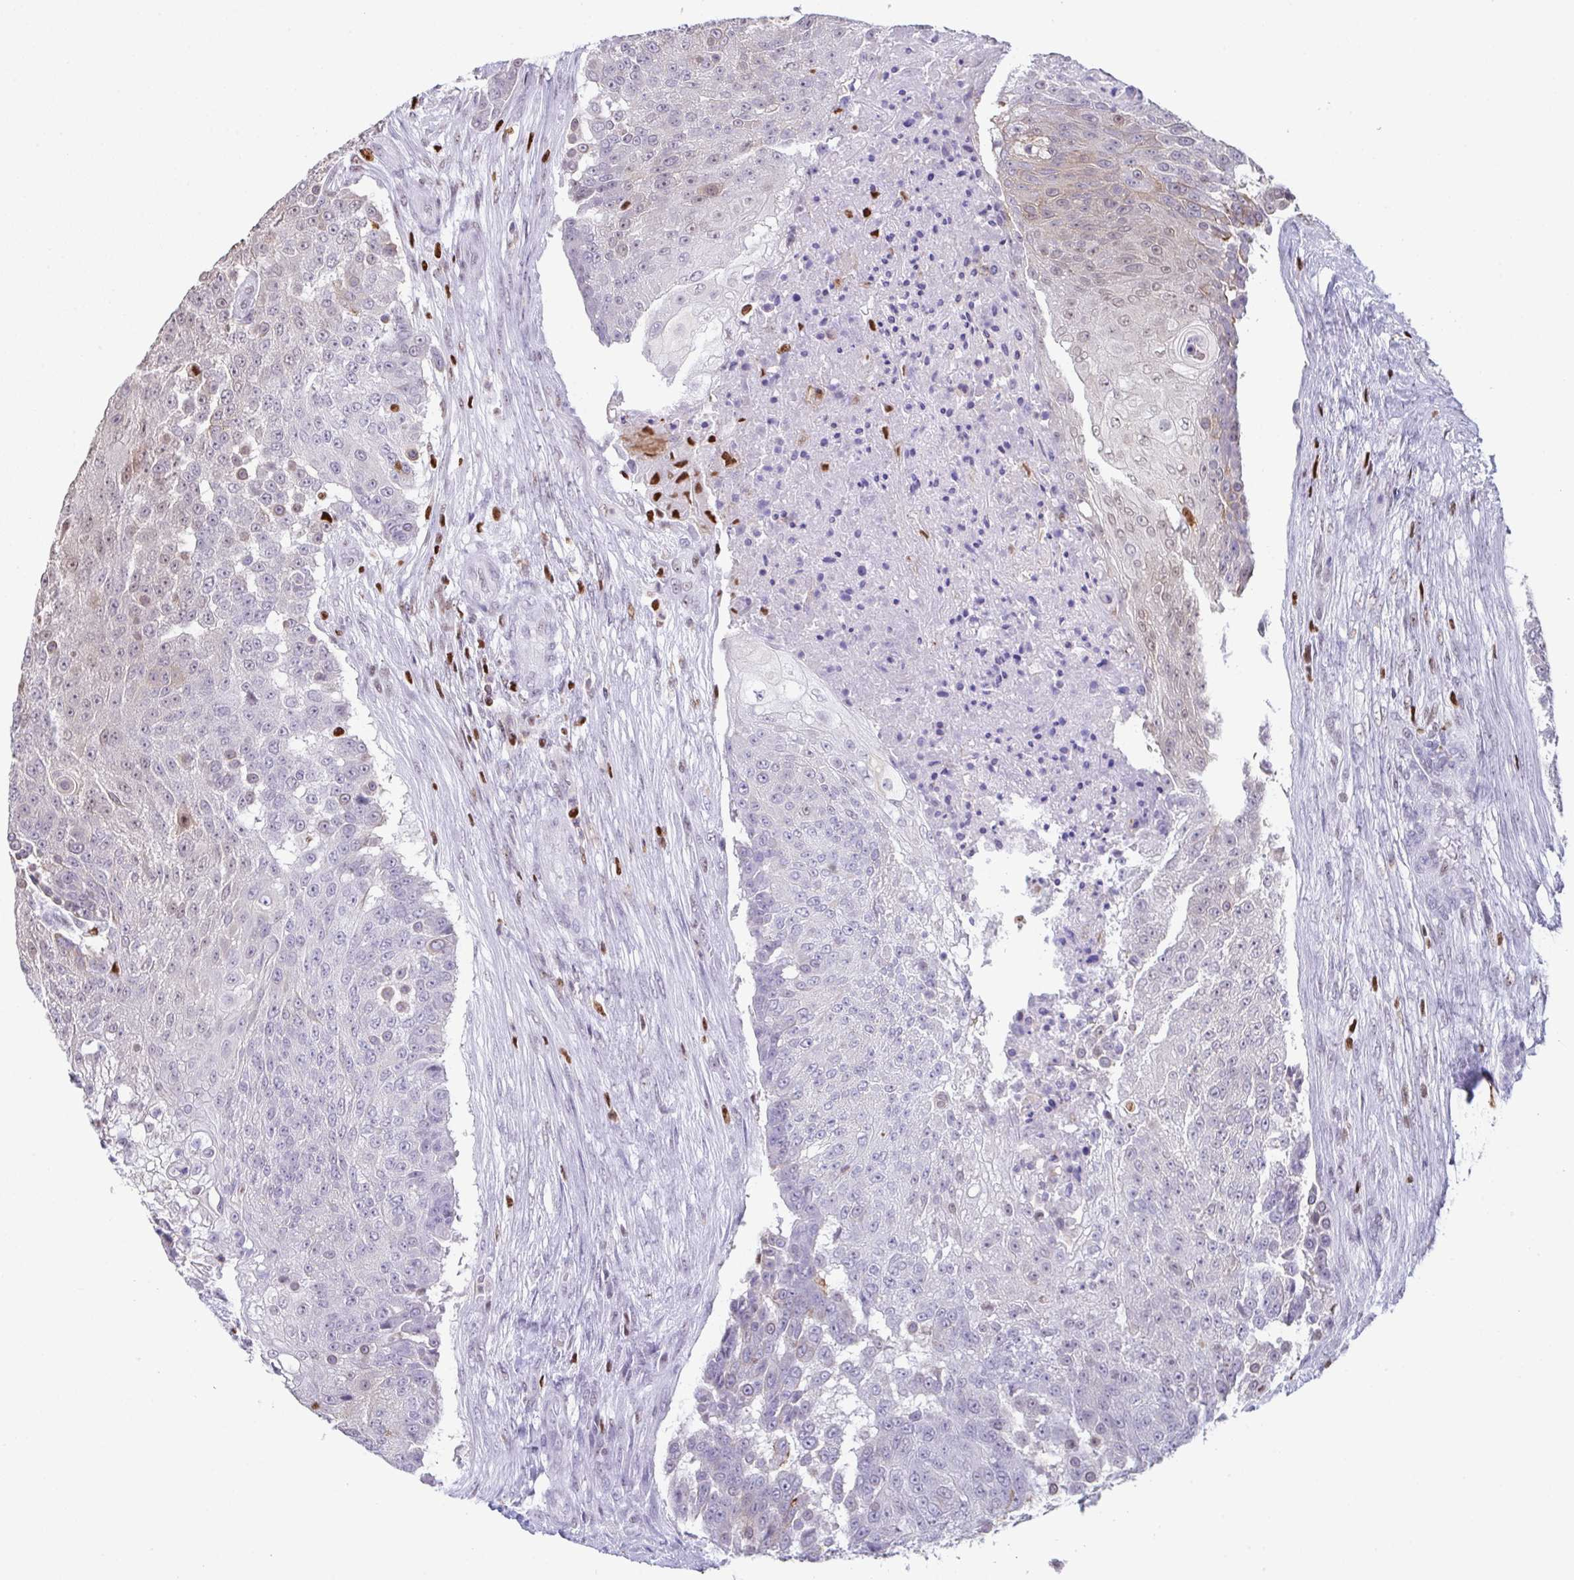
{"staining": {"intensity": "weak", "quantity": "<25%", "location": "nuclear"}, "tissue": "urothelial cancer", "cell_type": "Tumor cells", "image_type": "cancer", "snomed": [{"axis": "morphology", "description": "Urothelial carcinoma, High grade"}, {"axis": "topography", "description": "Urinary bladder"}], "caption": "There is no significant expression in tumor cells of high-grade urothelial carcinoma.", "gene": "BTBD10", "patient": {"sex": "female", "age": 63}}